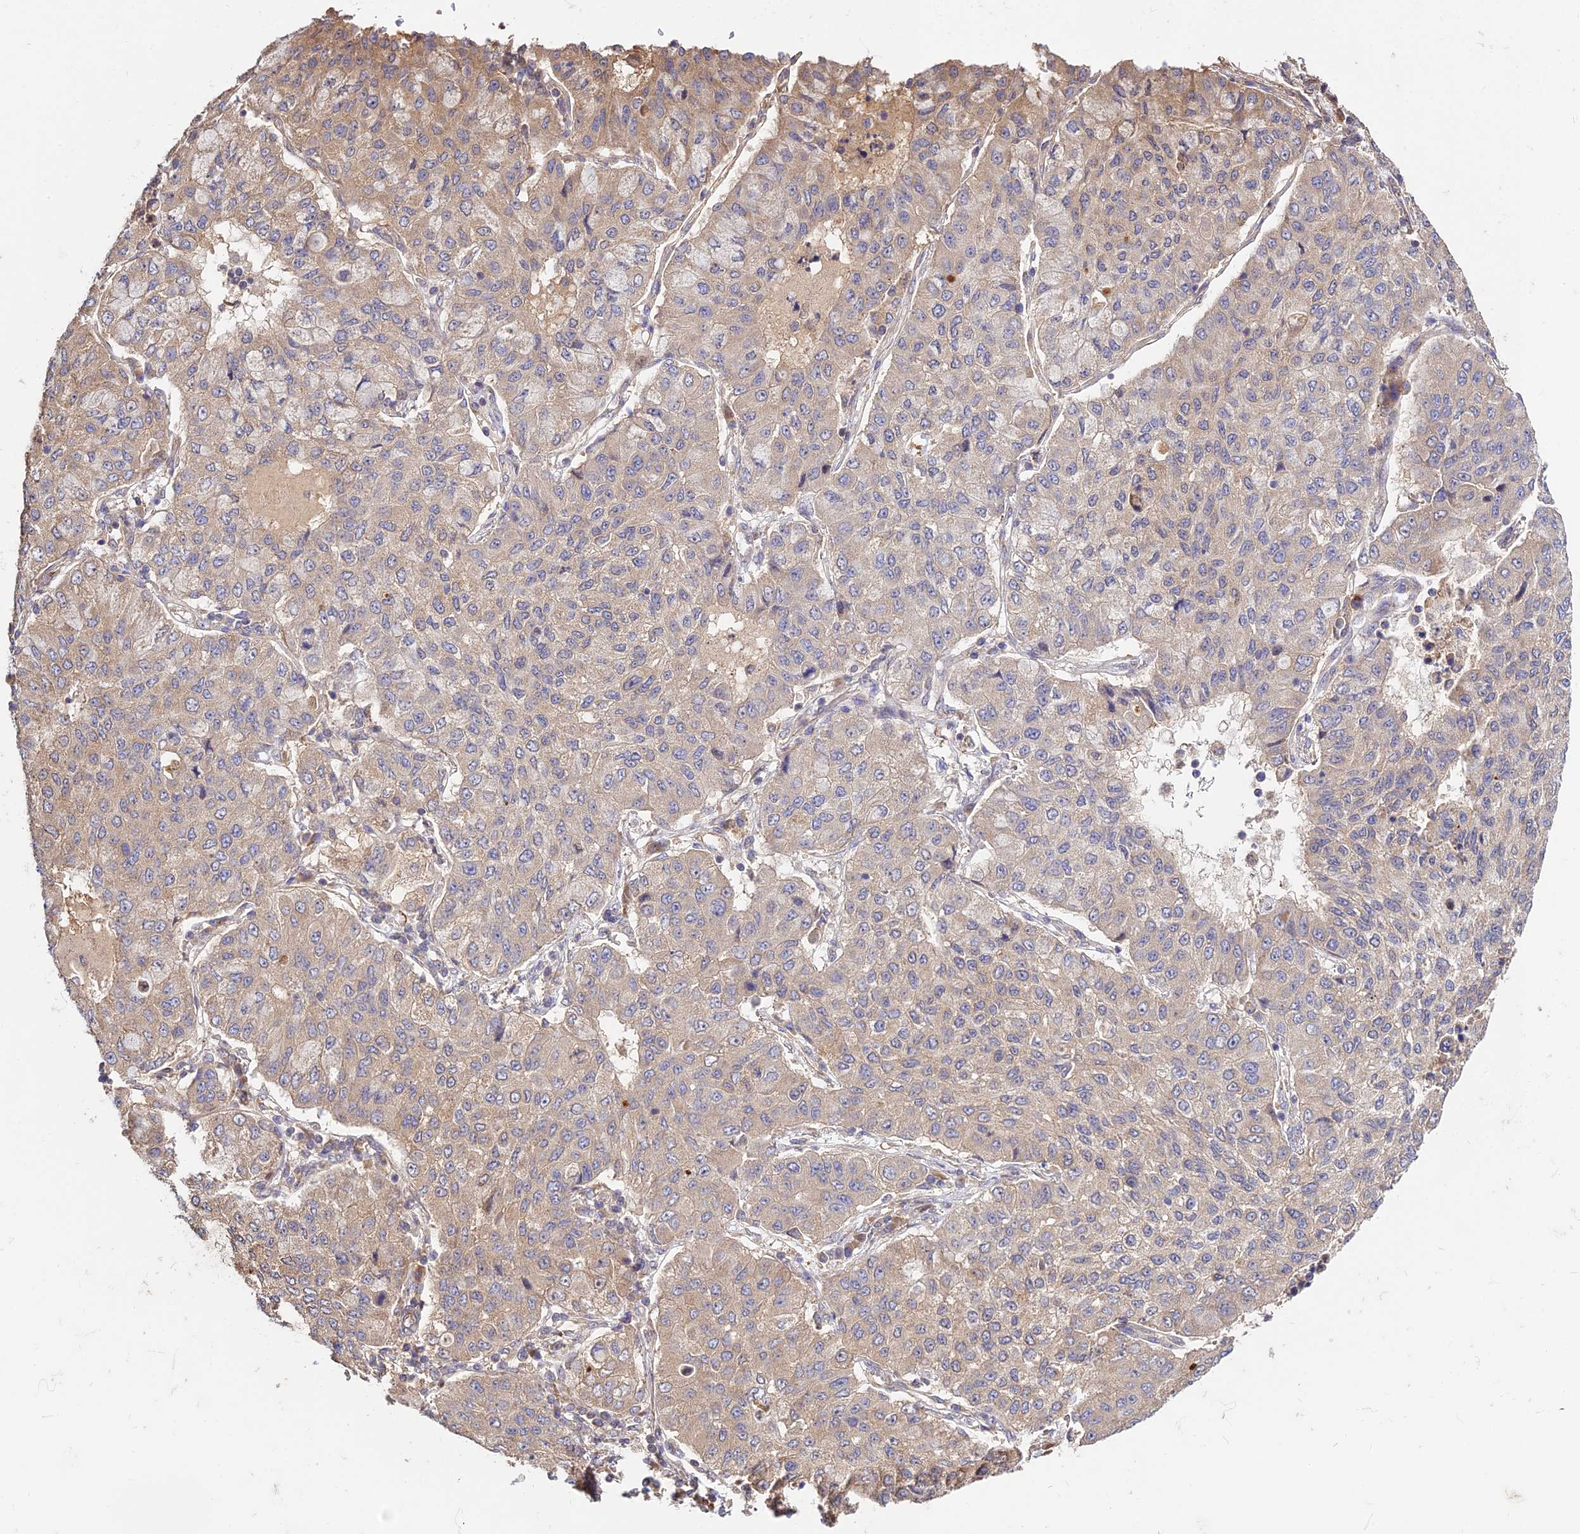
{"staining": {"intensity": "weak", "quantity": "25%-75%", "location": "cytoplasmic/membranous"}, "tissue": "lung cancer", "cell_type": "Tumor cells", "image_type": "cancer", "snomed": [{"axis": "morphology", "description": "Squamous cell carcinoma, NOS"}, {"axis": "topography", "description": "Lung"}], "caption": "A micrograph of human lung cancer stained for a protein shows weak cytoplasmic/membranous brown staining in tumor cells.", "gene": "GRTP1", "patient": {"sex": "male", "age": 74}}